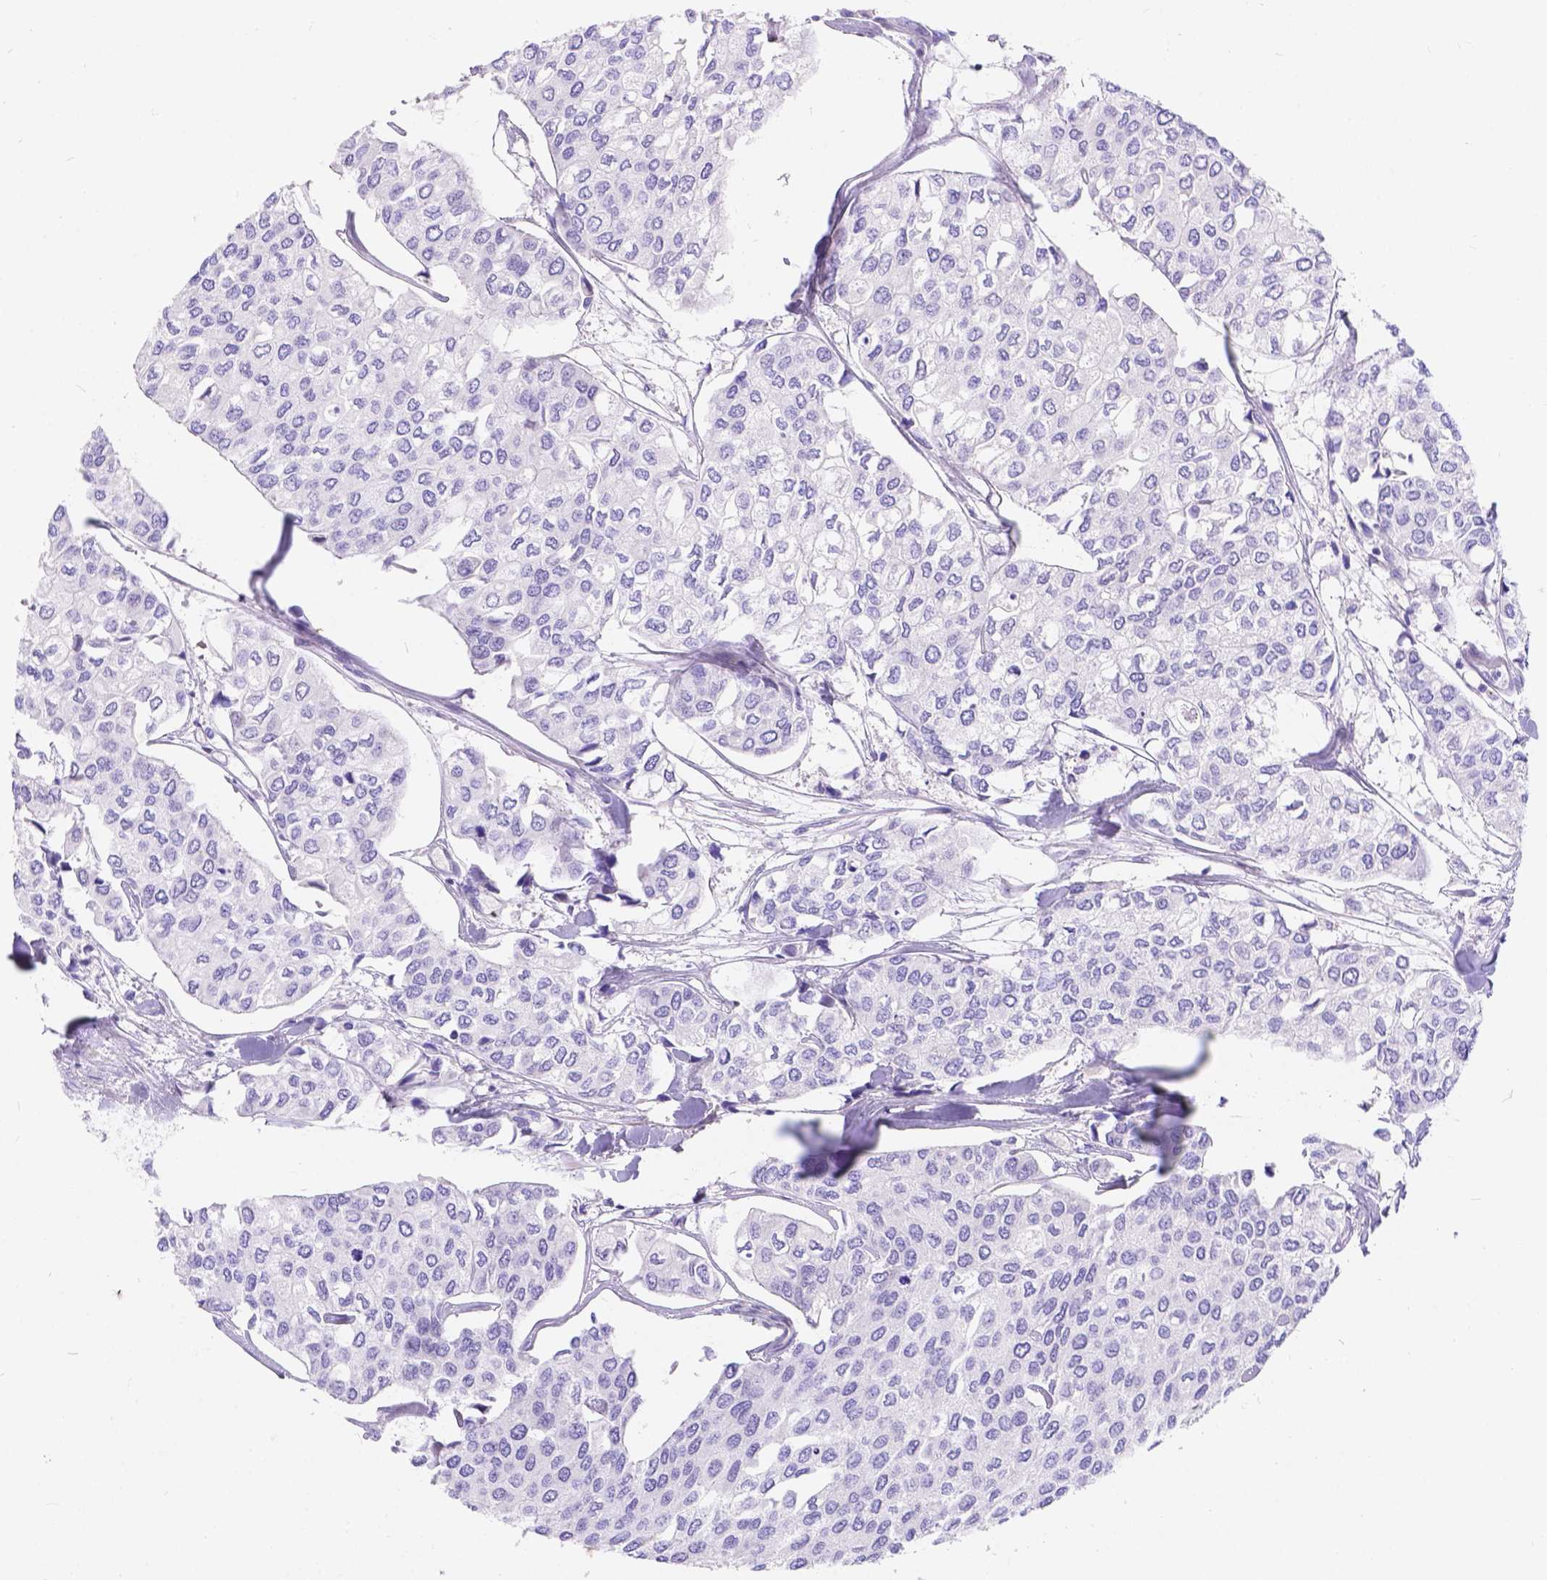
{"staining": {"intensity": "negative", "quantity": "none", "location": "none"}, "tissue": "urothelial cancer", "cell_type": "Tumor cells", "image_type": "cancer", "snomed": [{"axis": "morphology", "description": "Urothelial carcinoma, High grade"}, {"axis": "topography", "description": "Urinary bladder"}], "caption": "The photomicrograph reveals no staining of tumor cells in high-grade urothelial carcinoma.", "gene": "KLHL10", "patient": {"sex": "male", "age": 73}}